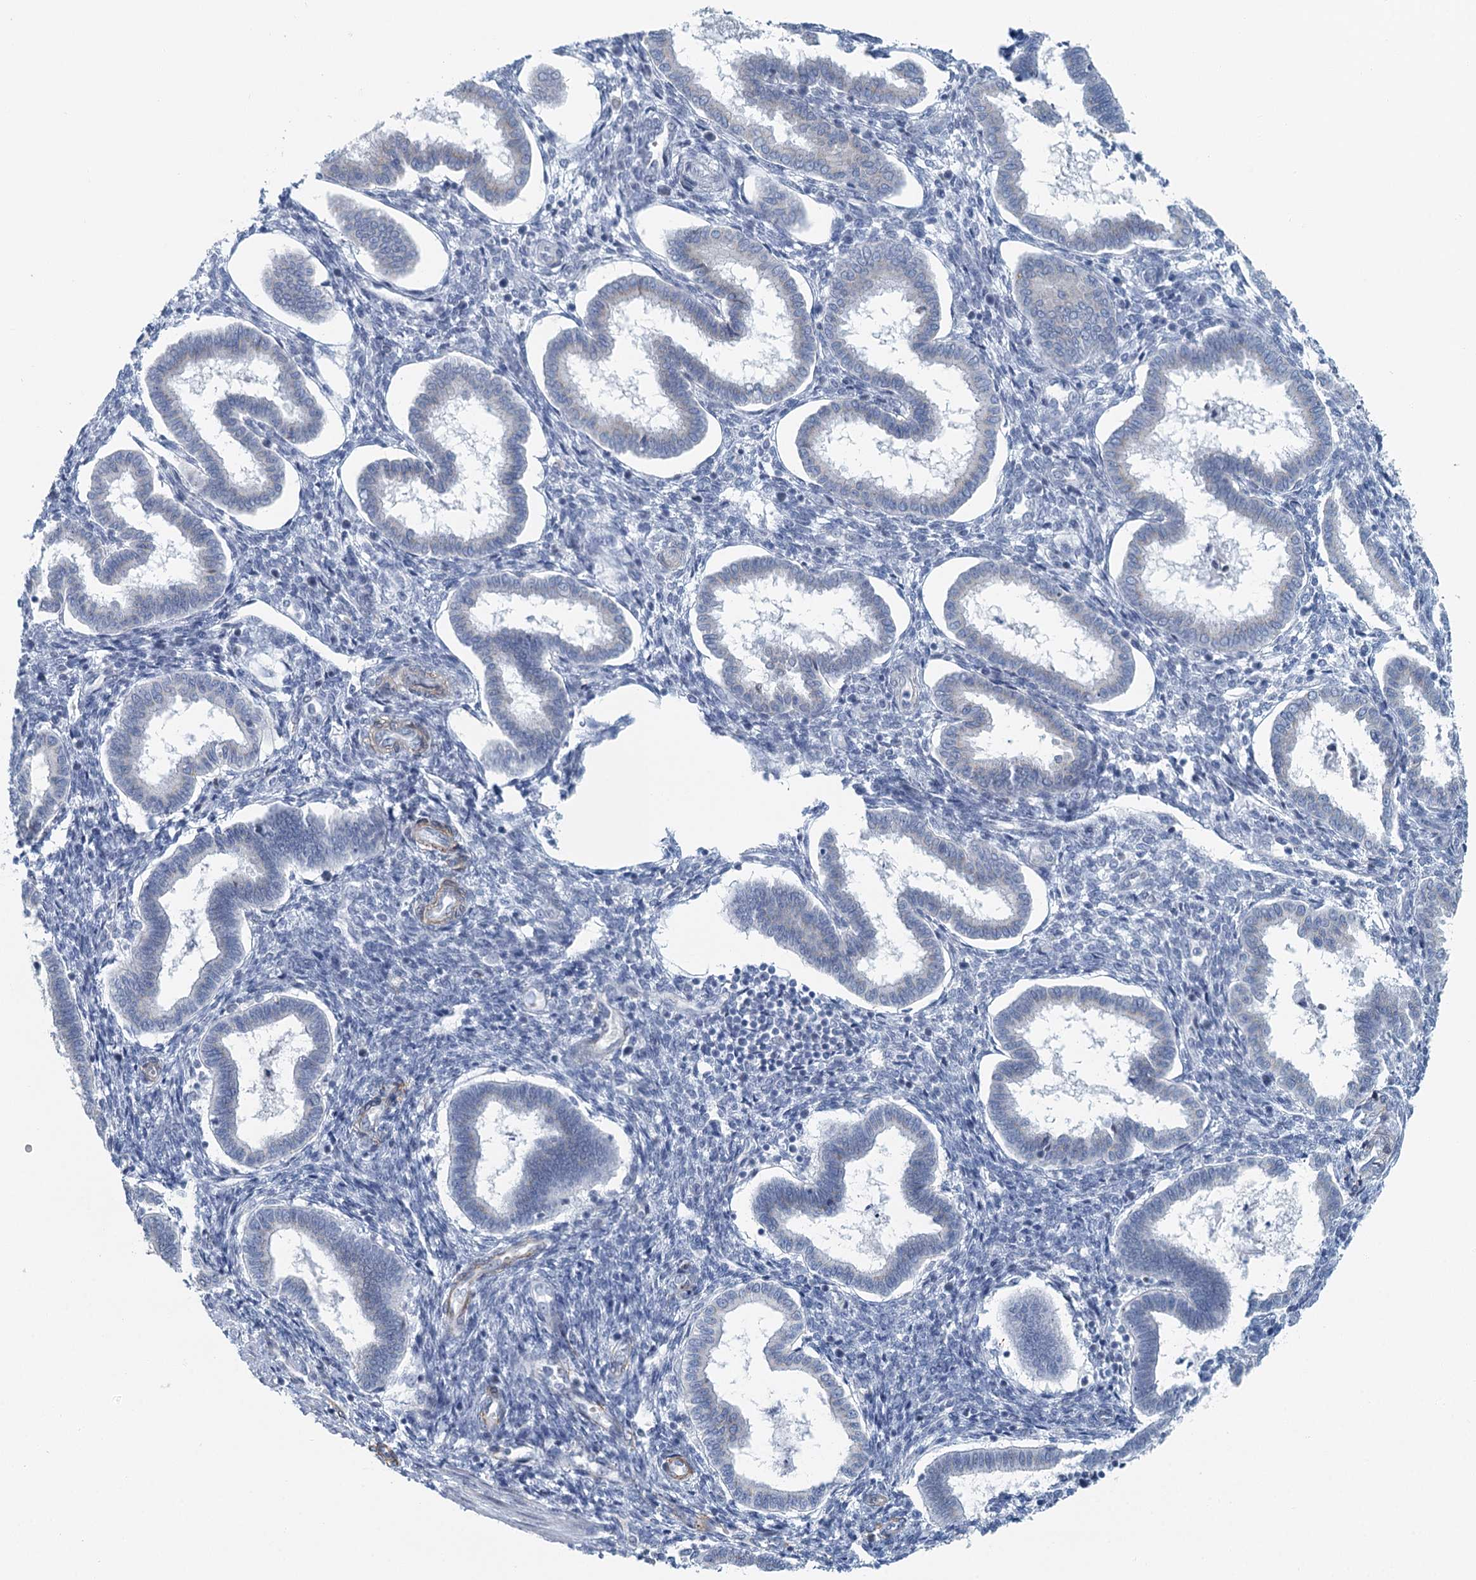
{"staining": {"intensity": "negative", "quantity": "none", "location": "none"}, "tissue": "endometrium", "cell_type": "Cells in endometrial stroma", "image_type": "normal", "snomed": [{"axis": "morphology", "description": "Normal tissue, NOS"}, {"axis": "topography", "description": "Endometrium"}], "caption": "High magnification brightfield microscopy of unremarkable endometrium stained with DAB (3,3'-diaminobenzidine) (brown) and counterstained with hematoxylin (blue): cells in endometrial stroma show no significant expression.", "gene": "ZNF527", "patient": {"sex": "female", "age": 24}}